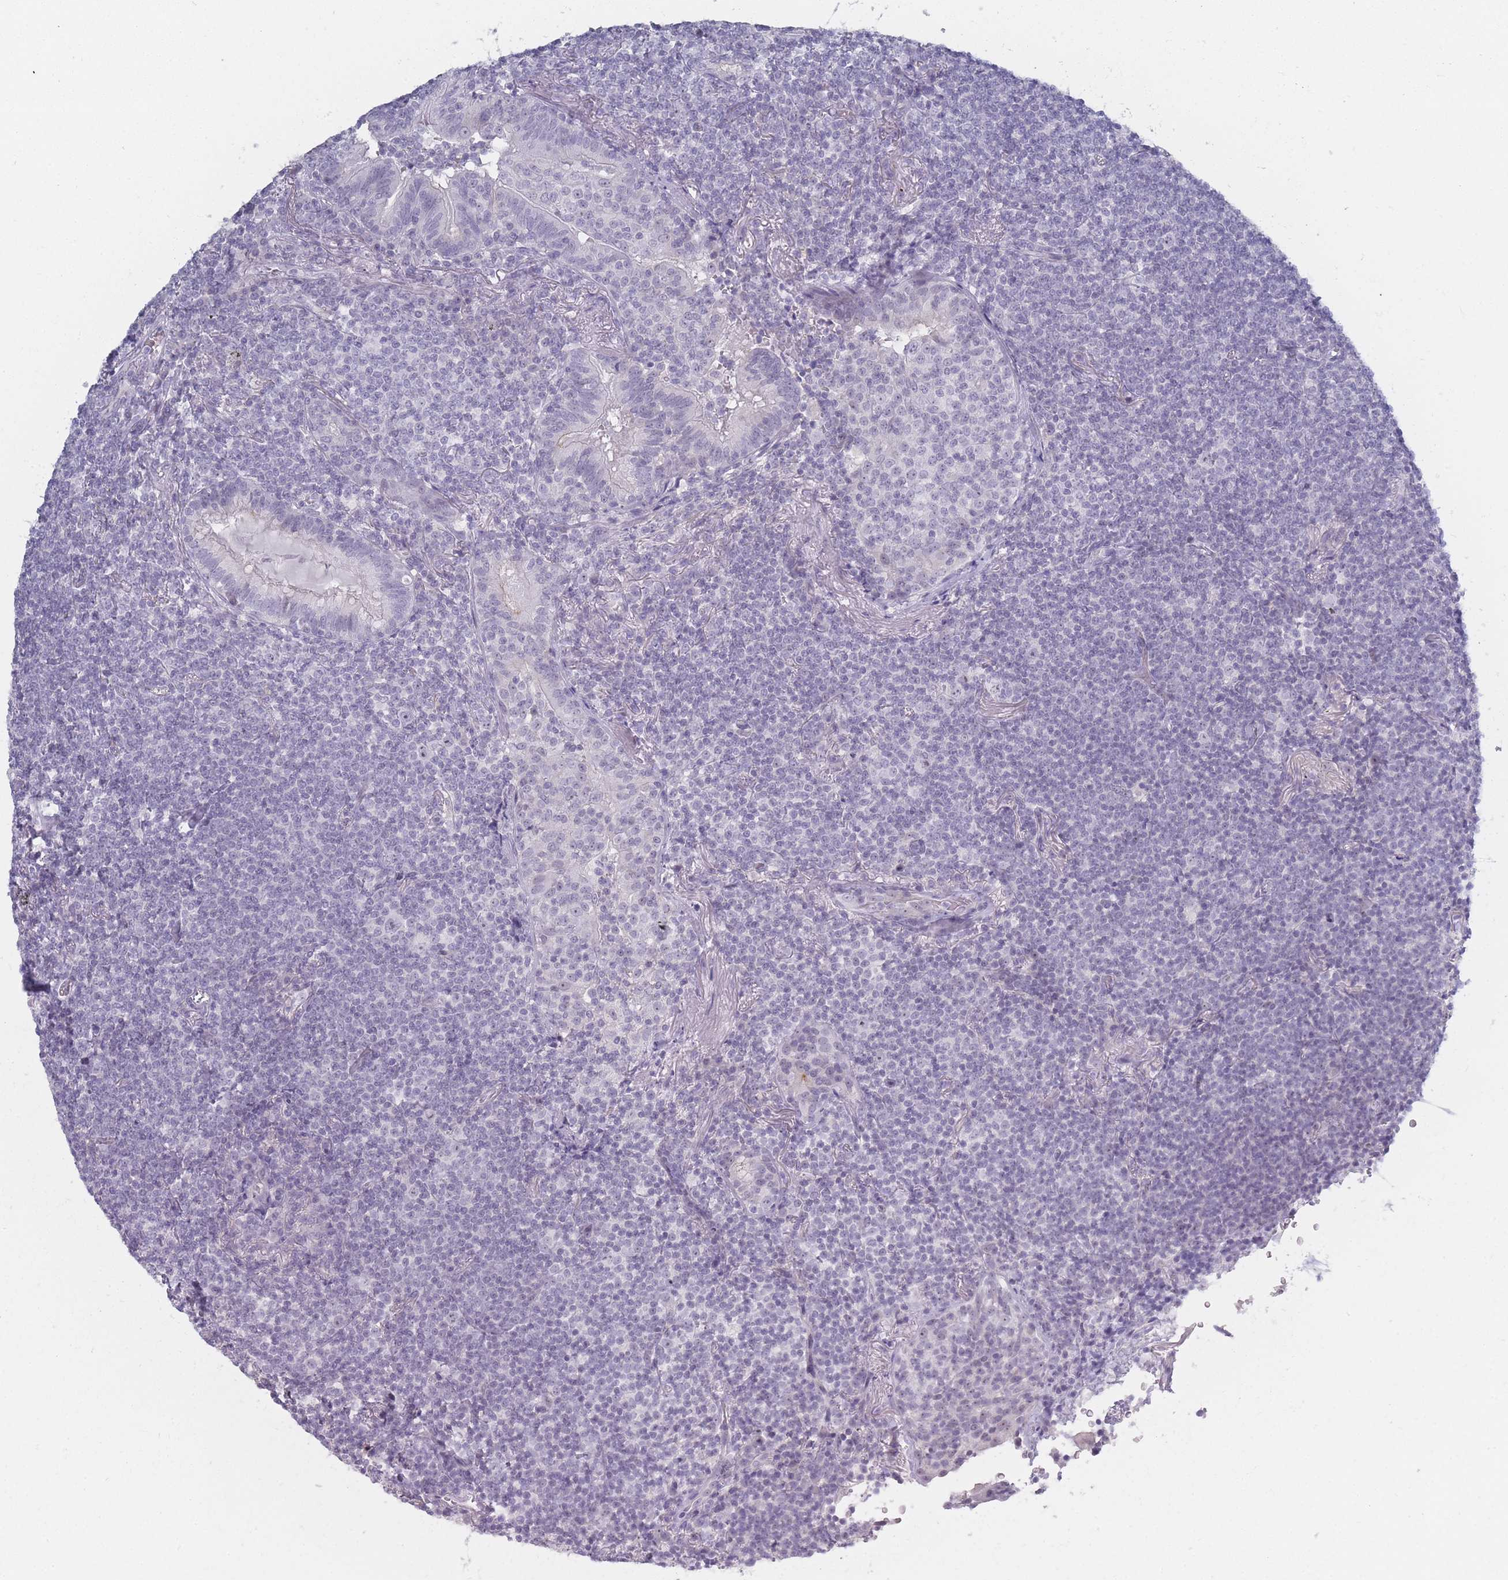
{"staining": {"intensity": "negative", "quantity": "none", "location": "none"}, "tissue": "lymphoma", "cell_type": "Tumor cells", "image_type": "cancer", "snomed": [{"axis": "morphology", "description": "Malignant lymphoma, non-Hodgkin's type, Low grade"}, {"axis": "topography", "description": "Lung"}], "caption": "Histopathology image shows no significant protein positivity in tumor cells of lymphoma. (DAB immunohistochemistry (IHC), high magnification).", "gene": "ROS1", "patient": {"sex": "female", "age": 71}}